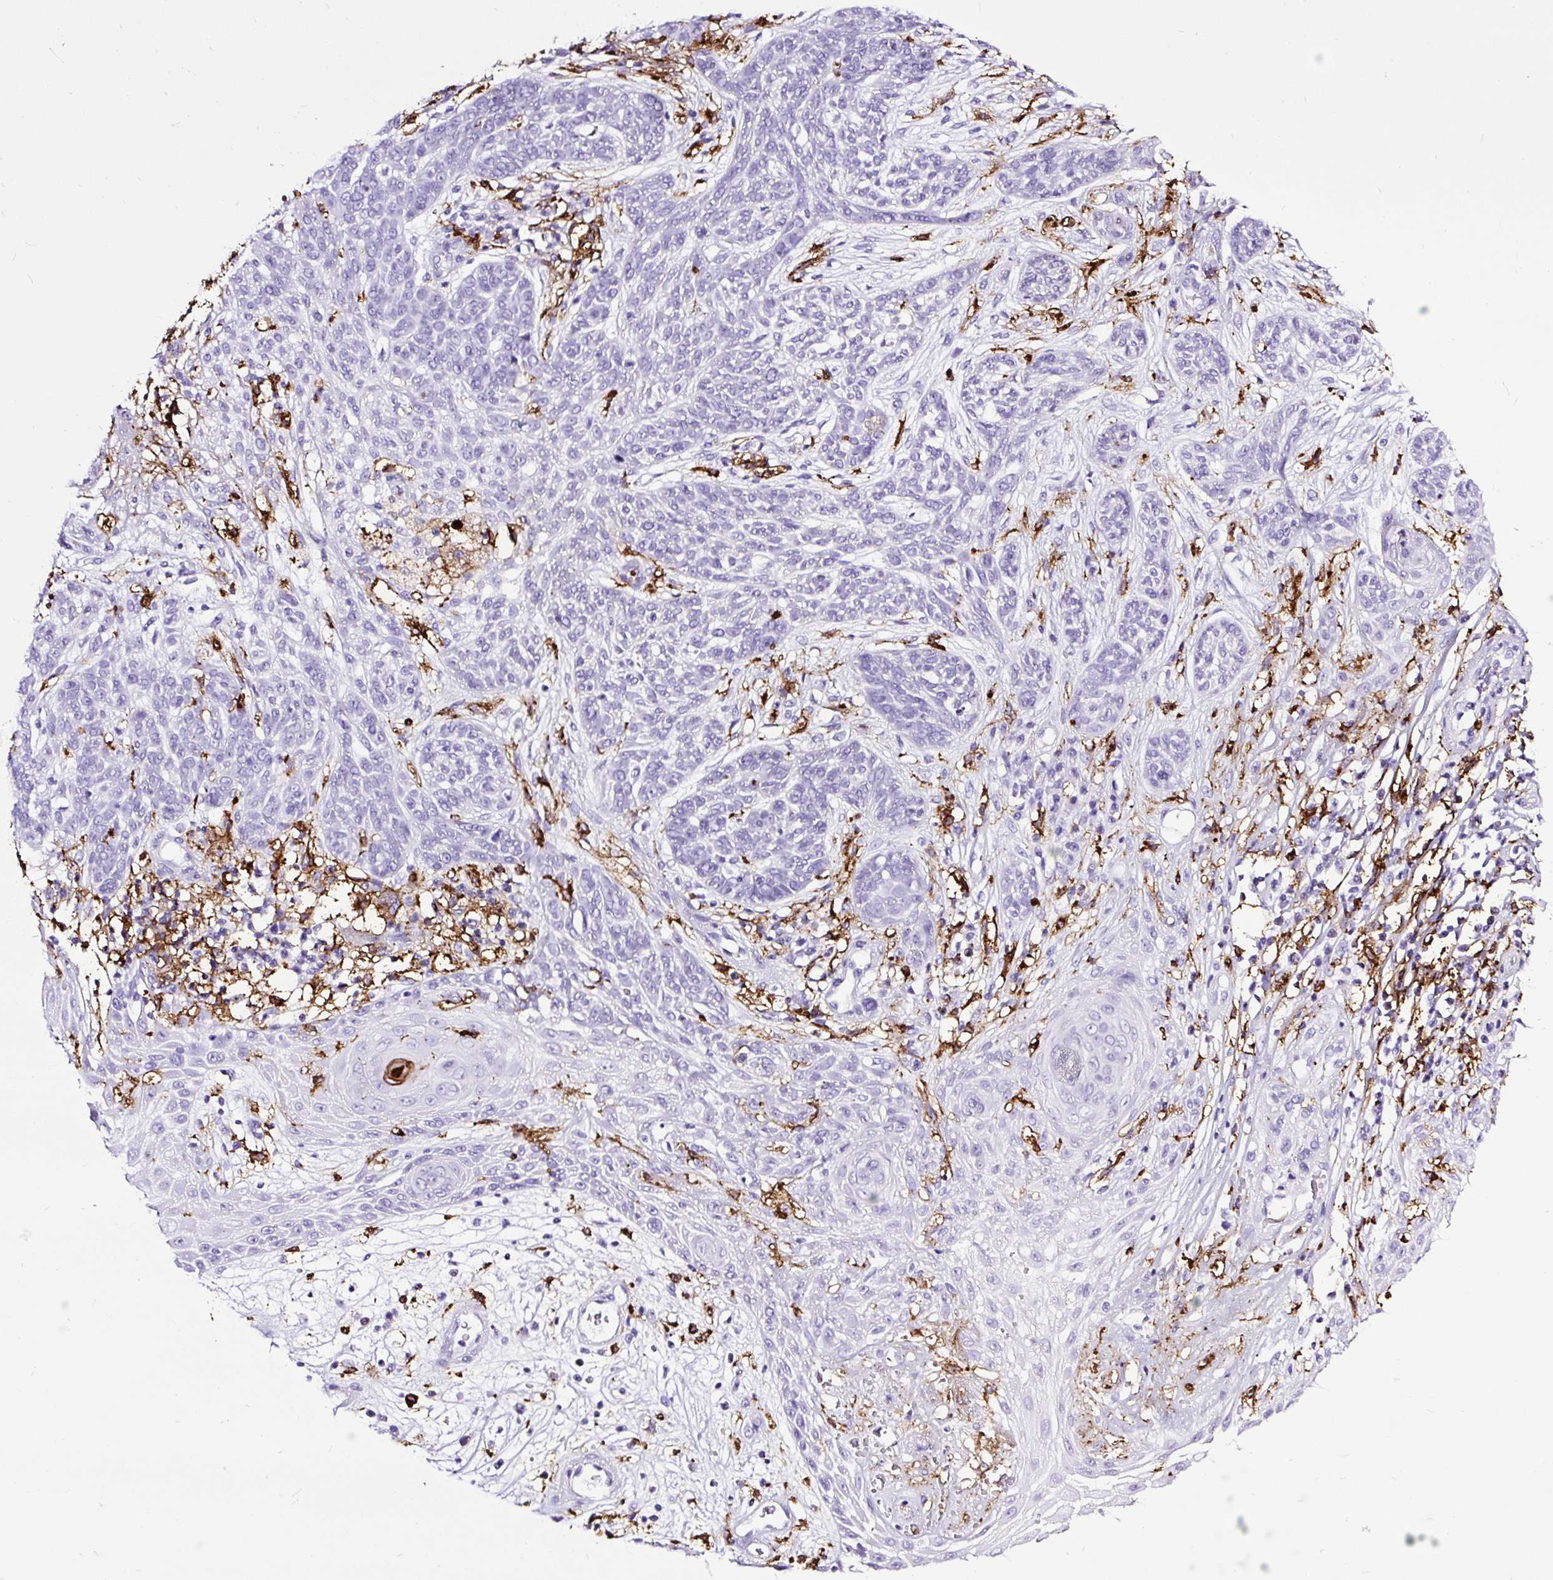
{"staining": {"intensity": "negative", "quantity": "none", "location": "none"}, "tissue": "skin cancer", "cell_type": "Tumor cells", "image_type": "cancer", "snomed": [{"axis": "morphology", "description": "Basal cell carcinoma"}, {"axis": "topography", "description": "Skin"}, {"axis": "topography", "description": "Skin, foot"}], "caption": "IHC micrograph of skin cancer stained for a protein (brown), which reveals no staining in tumor cells.", "gene": "HLA-DRA", "patient": {"sex": "female", "age": 86}}